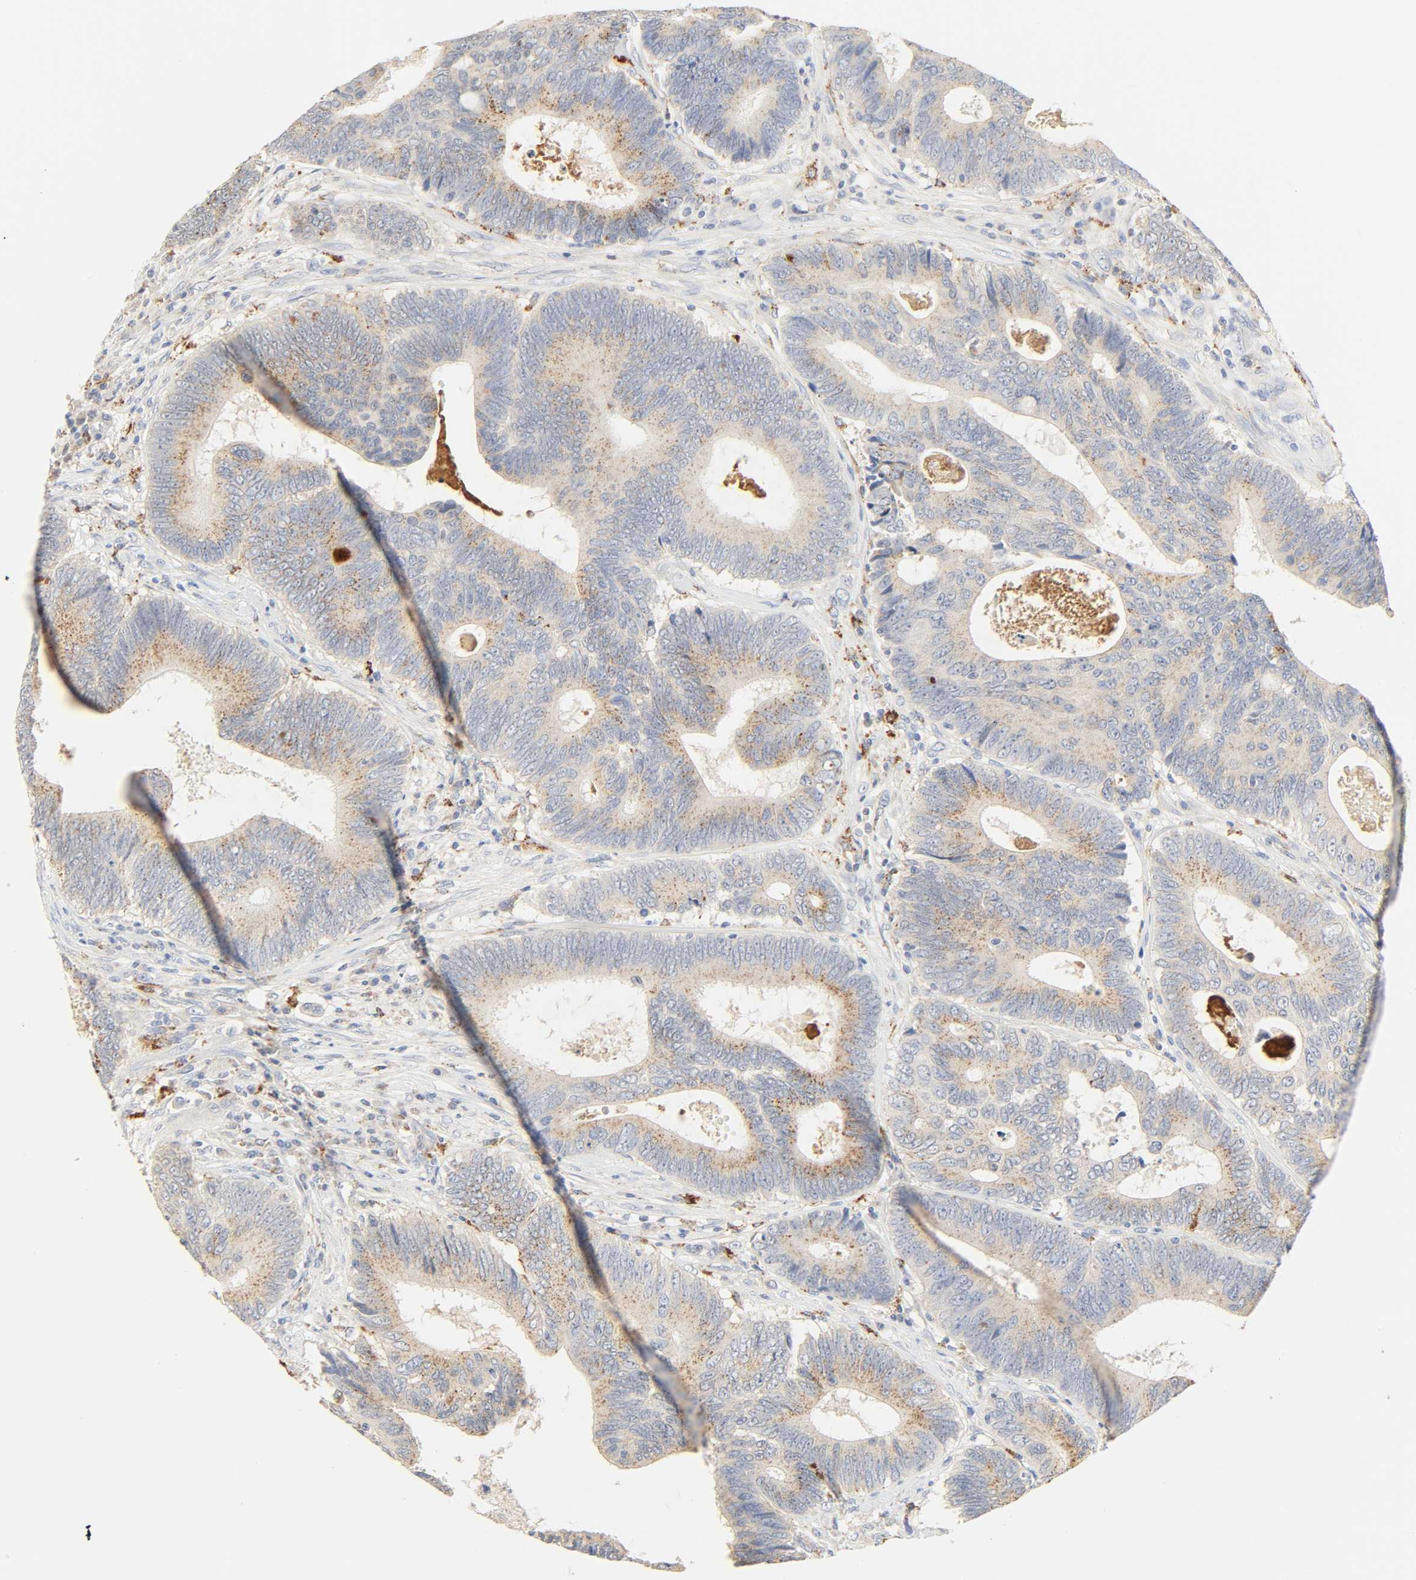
{"staining": {"intensity": "moderate", "quantity": ">75%", "location": "cytoplasmic/membranous"}, "tissue": "colorectal cancer", "cell_type": "Tumor cells", "image_type": "cancer", "snomed": [{"axis": "morphology", "description": "Adenocarcinoma, NOS"}, {"axis": "topography", "description": "Colon"}], "caption": "Immunohistochemistry (IHC) of colorectal cancer (adenocarcinoma) displays medium levels of moderate cytoplasmic/membranous expression in about >75% of tumor cells.", "gene": "CAMK2A", "patient": {"sex": "female", "age": 78}}